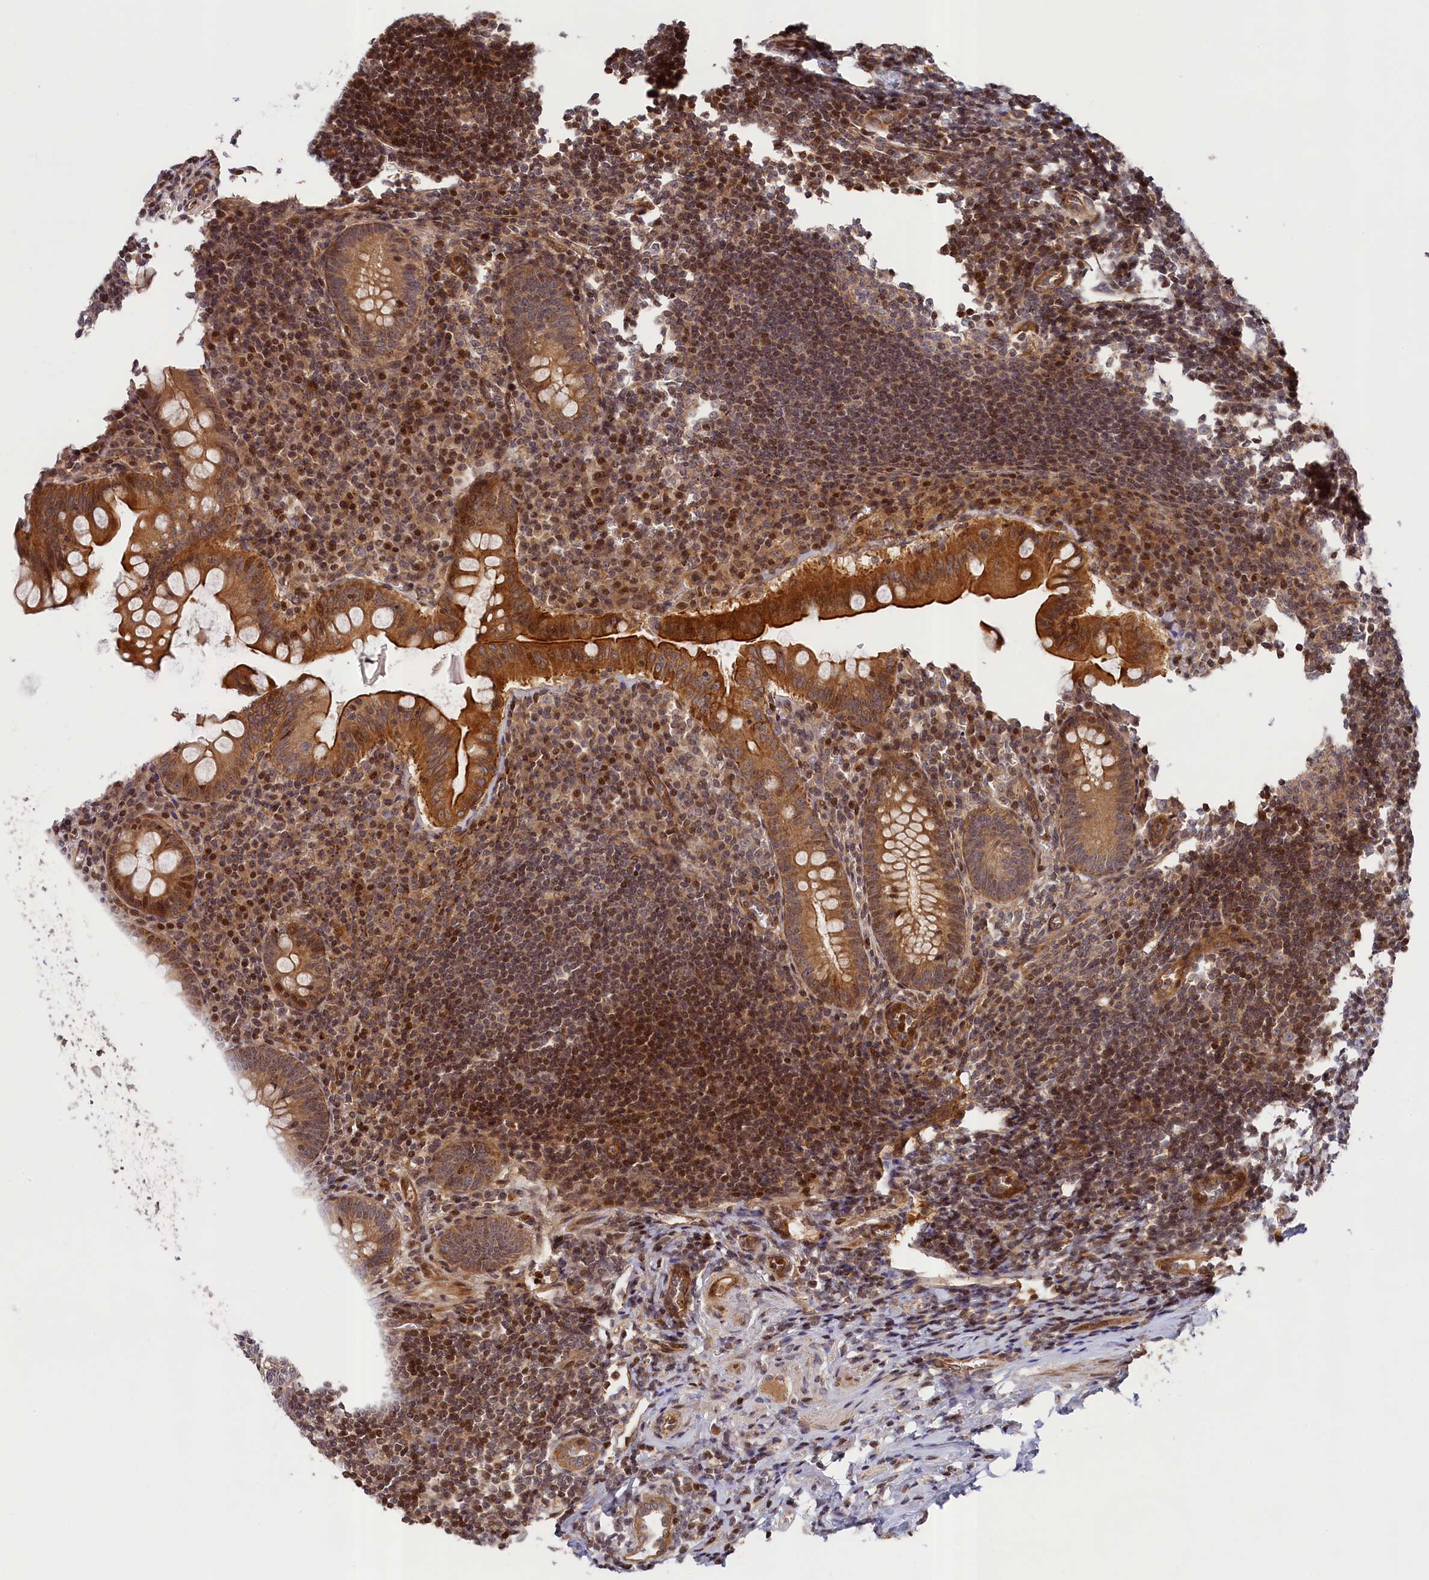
{"staining": {"intensity": "strong", "quantity": ">75%", "location": "cytoplasmic/membranous"}, "tissue": "appendix", "cell_type": "Glandular cells", "image_type": "normal", "snomed": [{"axis": "morphology", "description": "Normal tissue, NOS"}, {"axis": "topography", "description": "Appendix"}], "caption": "Glandular cells demonstrate high levels of strong cytoplasmic/membranous expression in about >75% of cells in unremarkable human appendix. The staining was performed using DAB to visualize the protein expression in brown, while the nuclei were stained in blue with hematoxylin (Magnification: 20x).", "gene": "CEP44", "patient": {"sex": "female", "age": 33}}